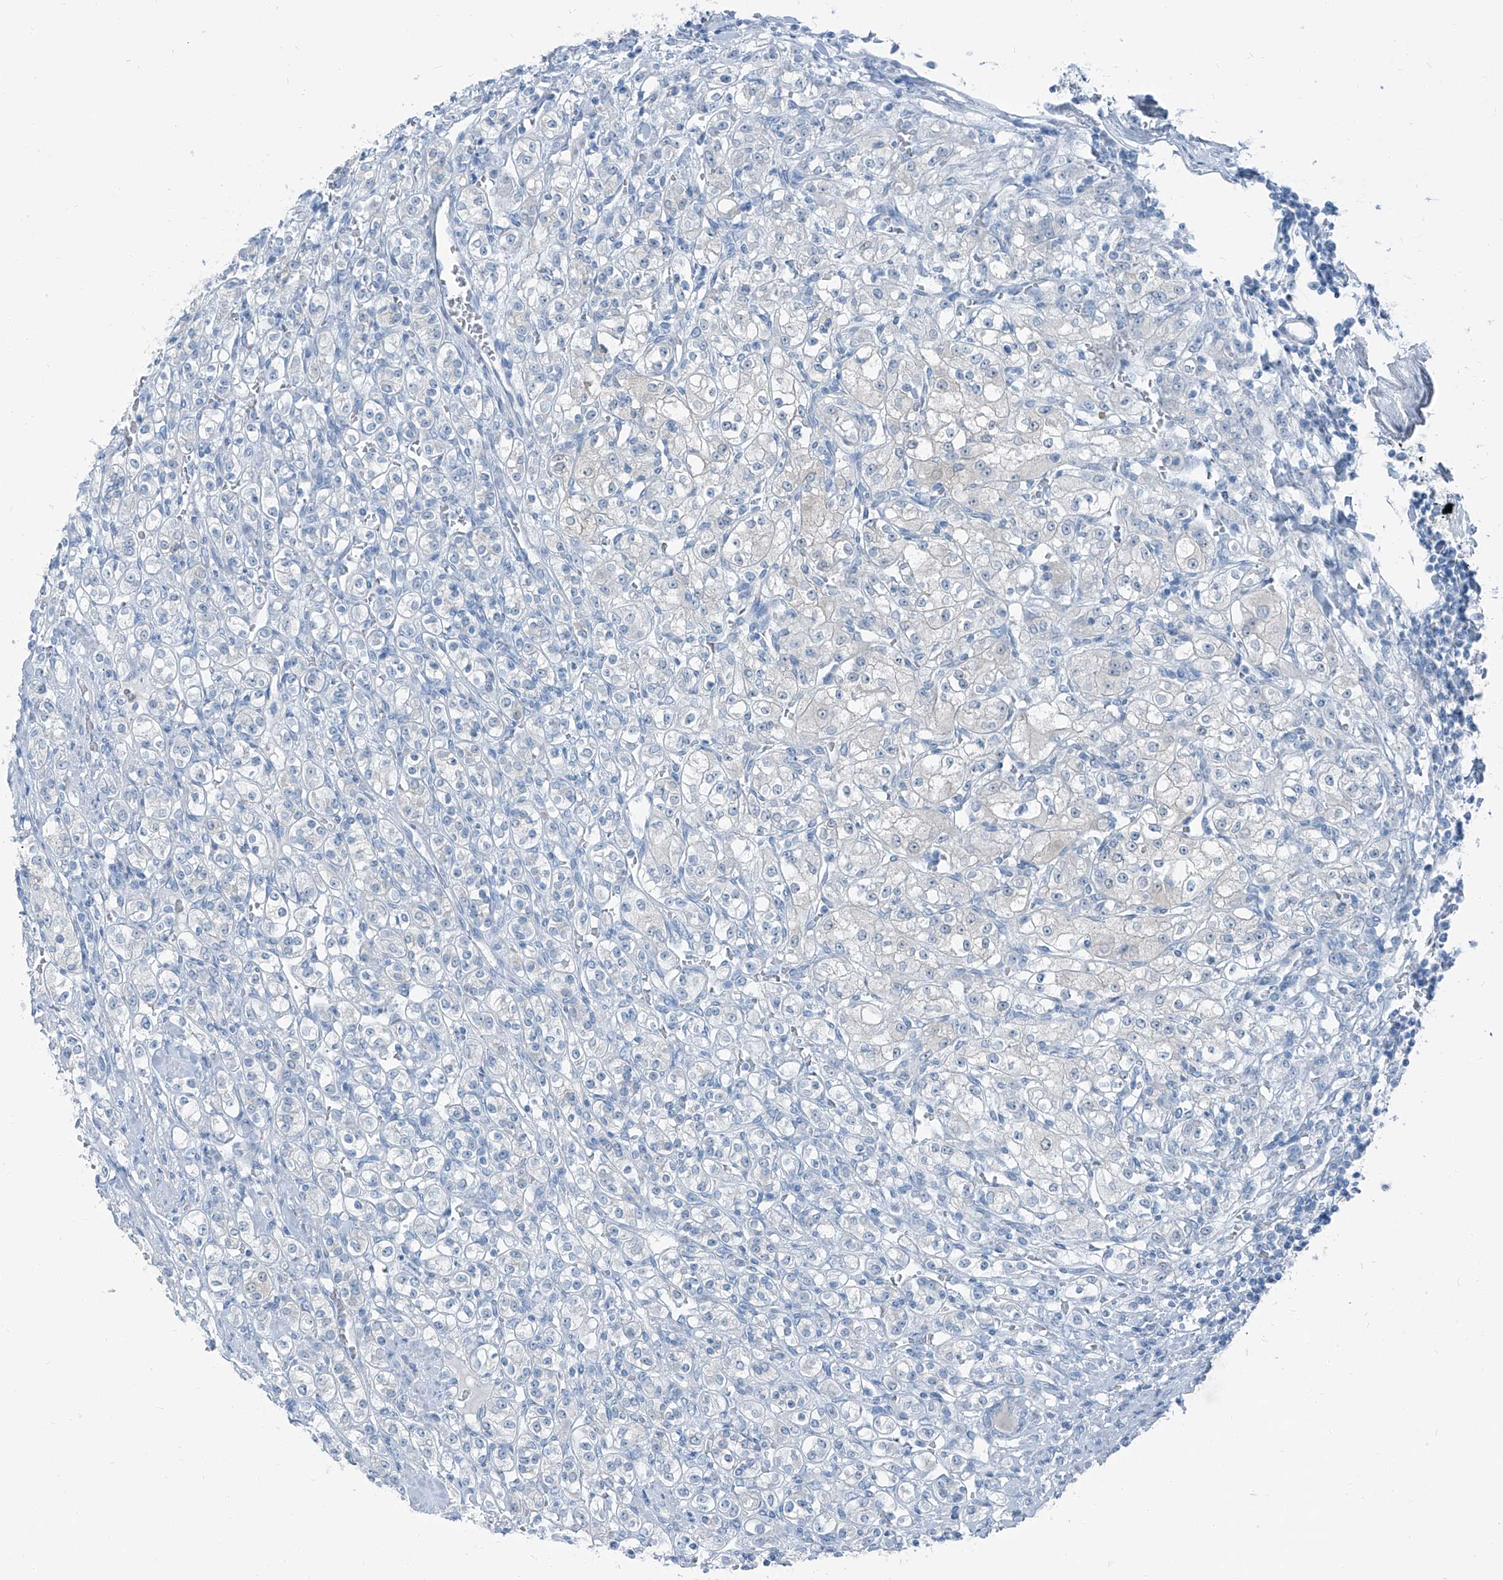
{"staining": {"intensity": "negative", "quantity": "none", "location": "none"}, "tissue": "renal cancer", "cell_type": "Tumor cells", "image_type": "cancer", "snomed": [{"axis": "morphology", "description": "Adenocarcinoma, NOS"}, {"axis": "topography", "description": "Kidney"}], "caption": "Immunohistochemistry (IHC) of renal adenocarcinoma exhibits no expression in tumor cells.", "gene": "RGN", "patient": {"sex": "male", "age": 77}}